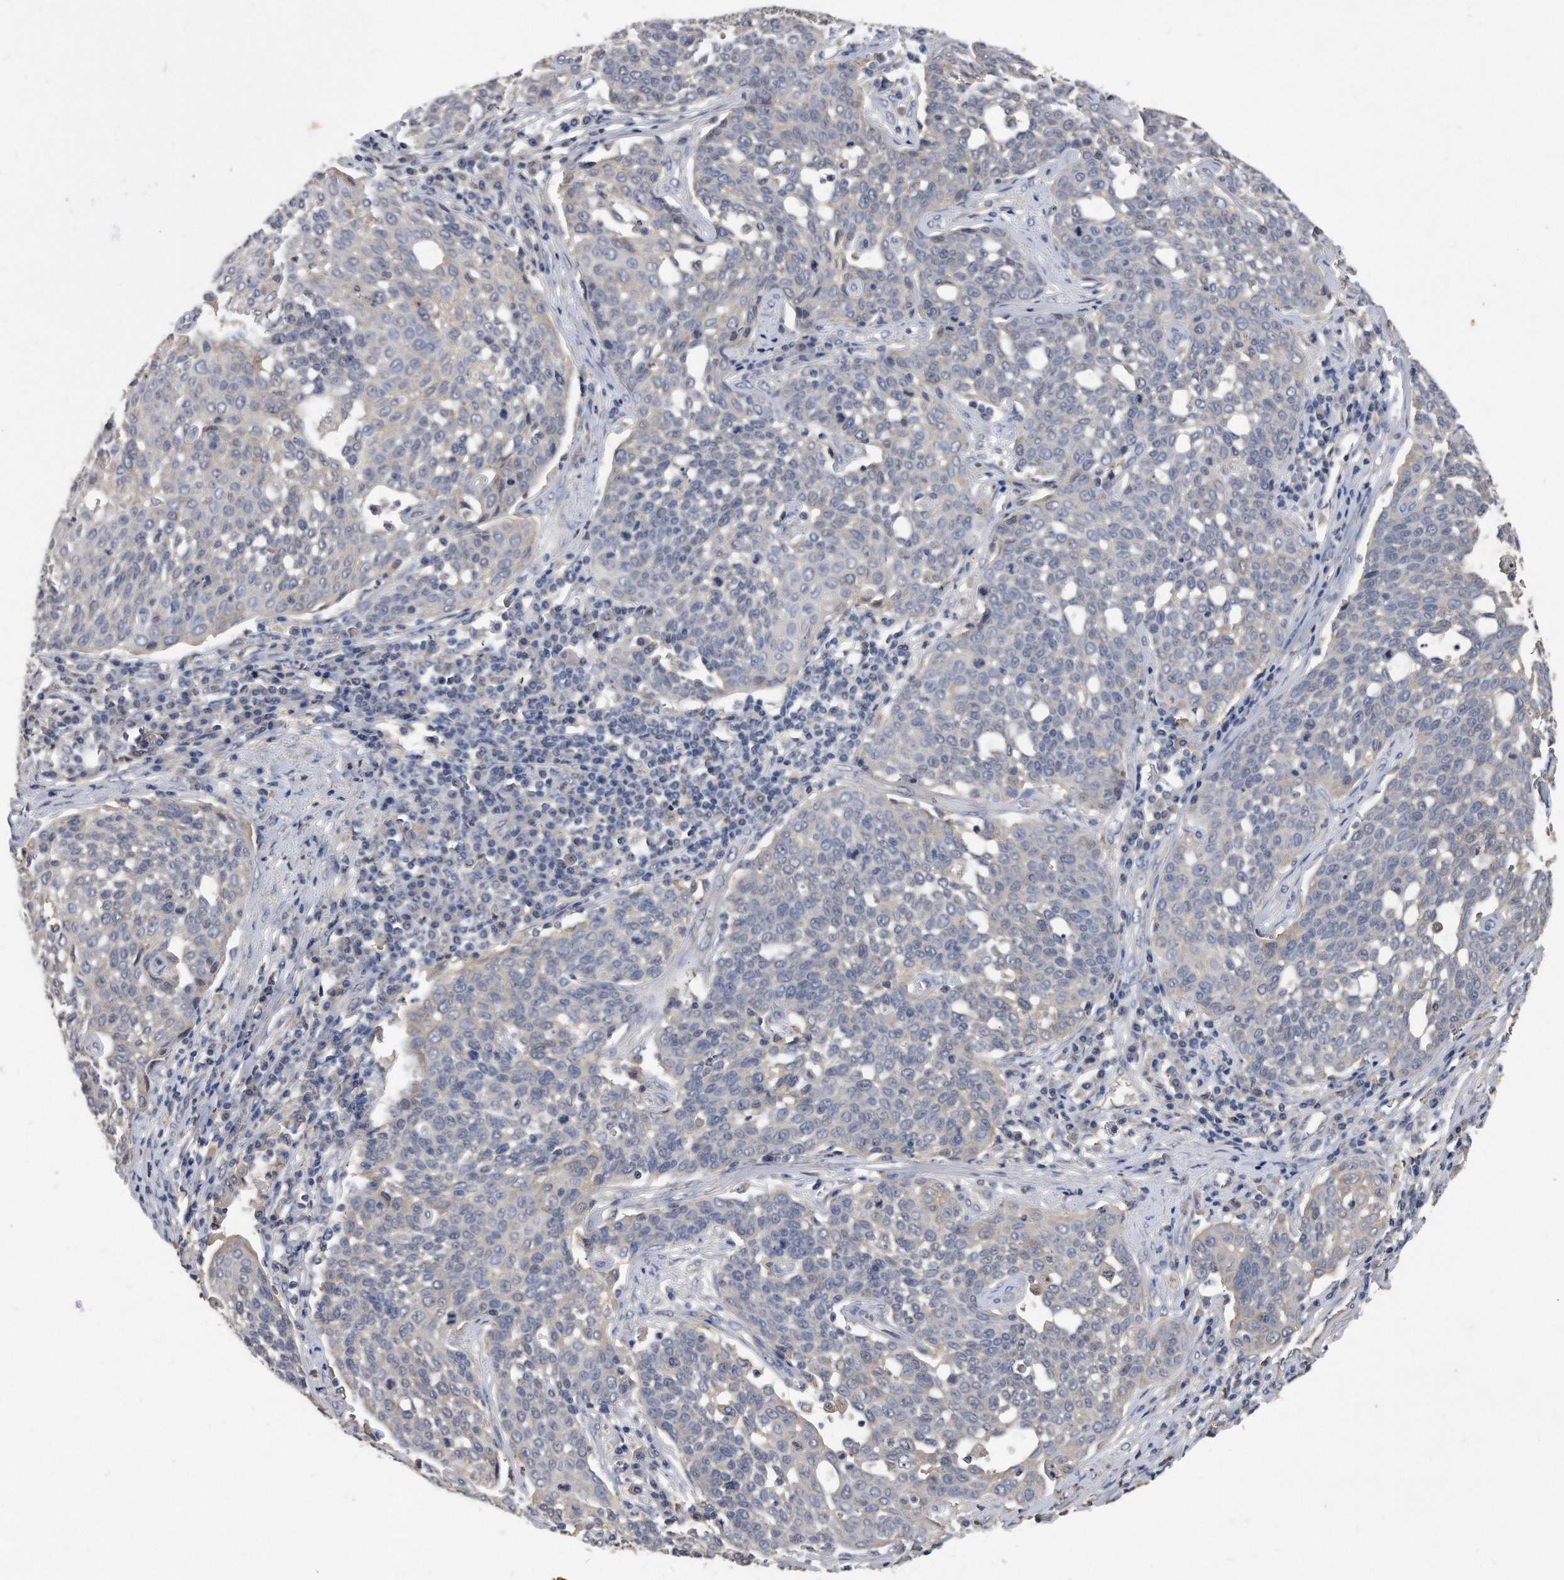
{"staining": {"intensity": "negative", "quantity": "none", "location": "none"}, "tissue": "cervical cancer", "cell_type": "Tumor cells", "image_type": "cancer", "snomed": [{"axis": "morphology", "description": "Squamous cell carcinoma, NOS"}, {"axis": "topography", "description": "Cervix"}], "caption": "IHC of cervical squamous cell carcinoma shows no positivity in tumor cells.", "gene": "HOMER3", "patient": {"sex": "female", "age": 34}}